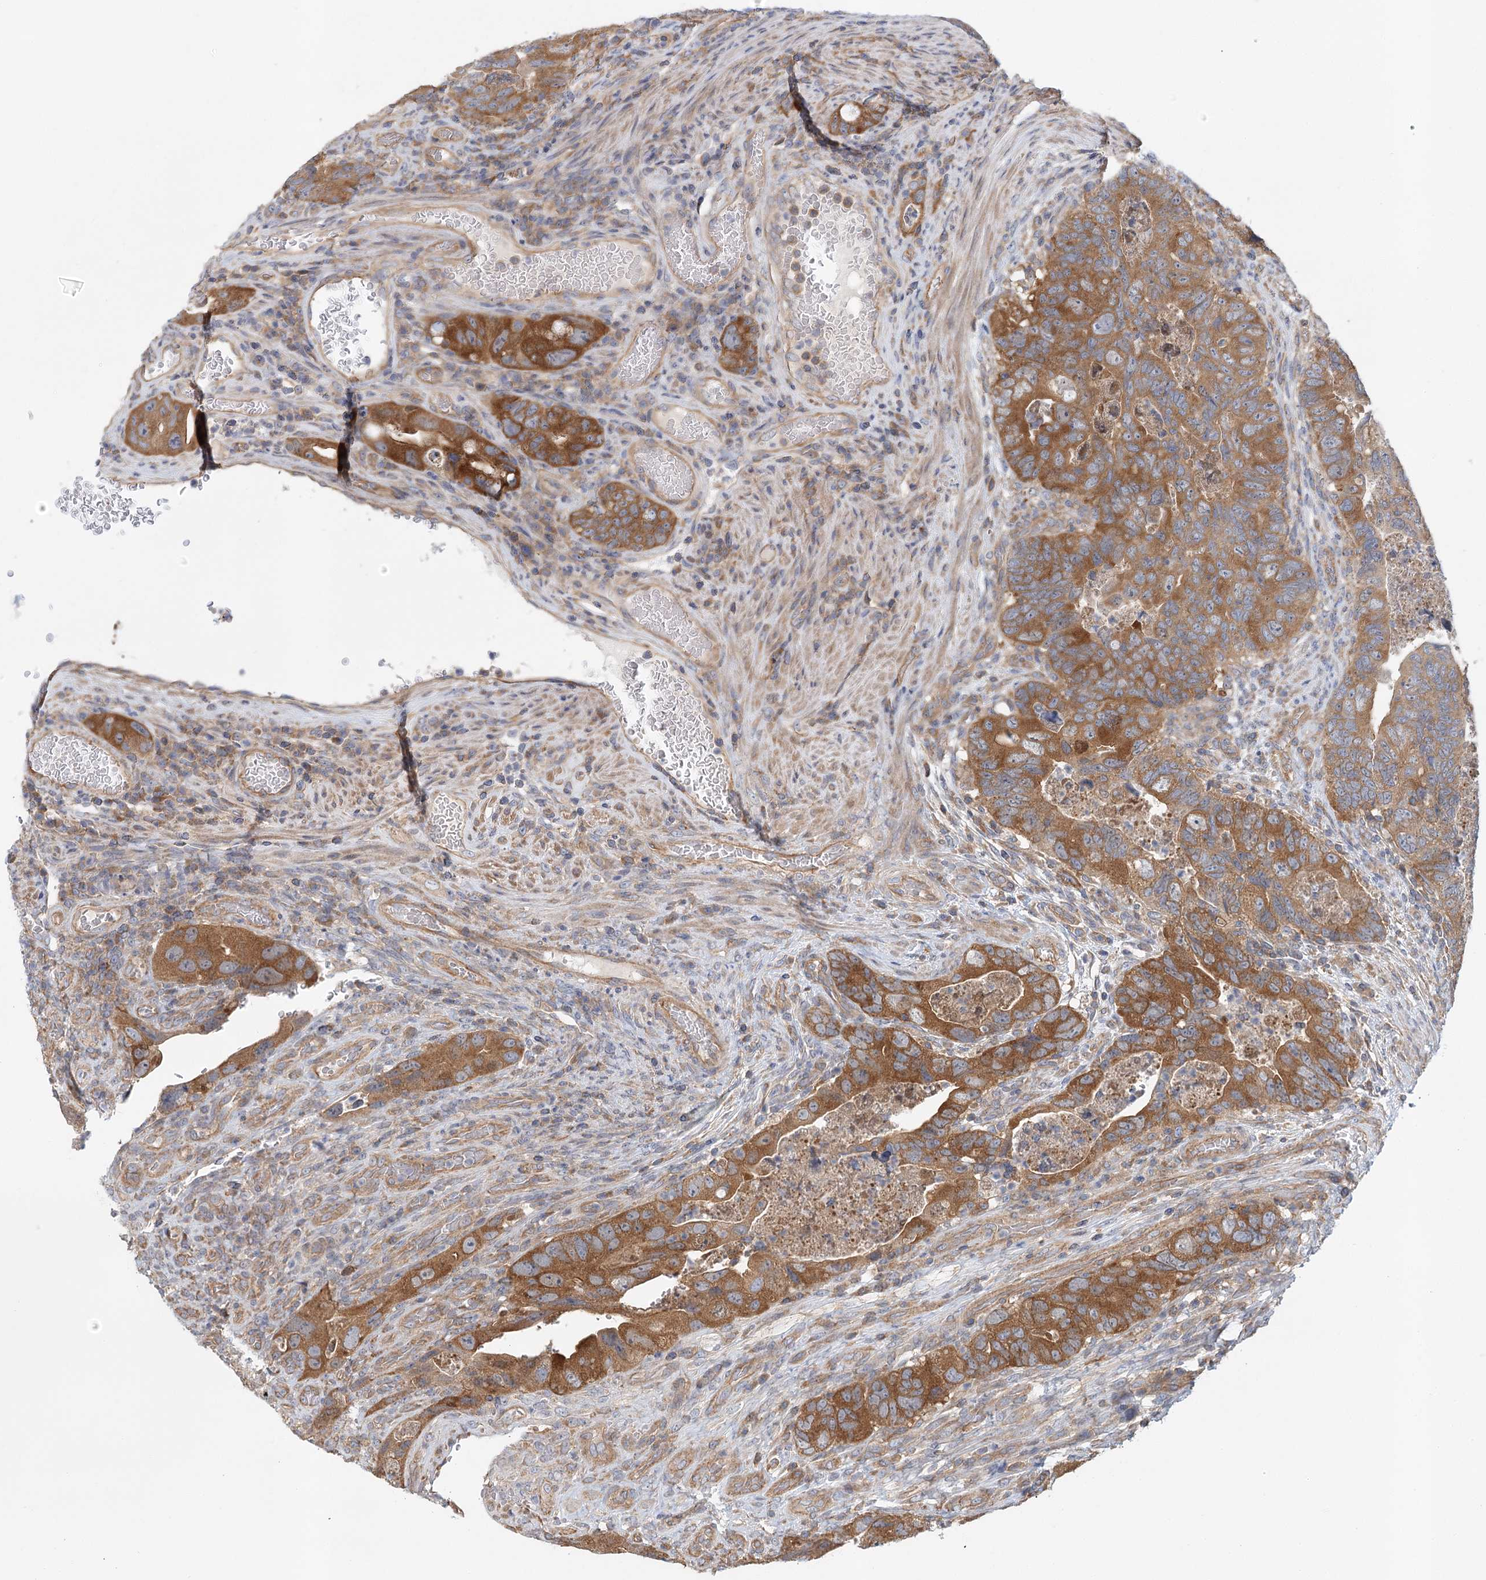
{"staining": {"intensity": "moderate", "quantity": ">75%", "location": "cytoplasmic/membranous"}, "tissue": "colorectal cancer", "cell_type": "Tumor cells", "image_type": "cancer", "snomed": [{"axis": "morphology", "description": "Adenocarcinoma, NOS"}, {"axis": "topography", "description": "Rectum"}], "caption": "Immunohistochemistry staining of colorectal cancer, which demonstrates medium levels of moderate cytoplasmic/membranous expression in approximately >75% of tumor cells indicating moderate cytoplasmic/membranous protein staining. The staining was performed using DAB (3,3'-diaminobenzidine) (brown) for protein detection and nuclei were counterstained in hematoxylin (blue).", "gene": "UMPS", "patient": {"sex": "male", "age": 63}}